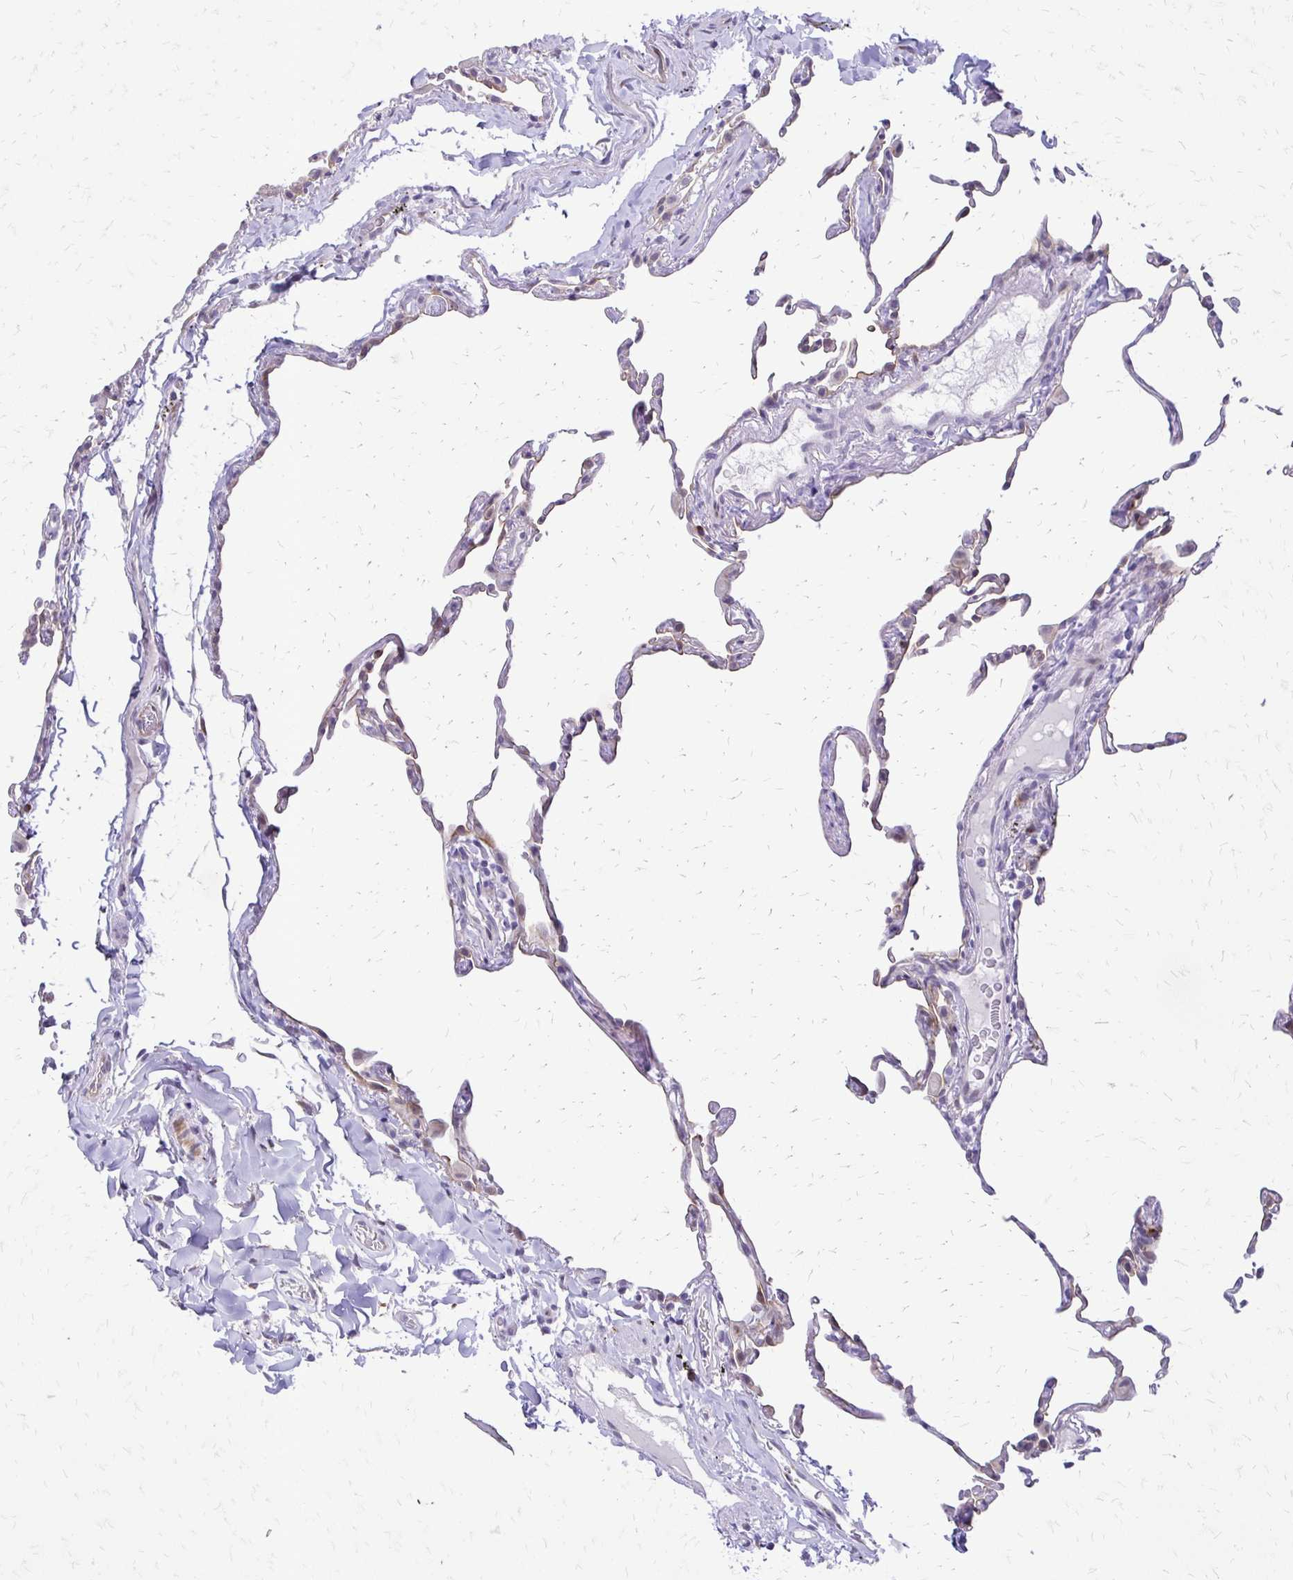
{"staining": {"intensity": "negative", "quantity": "none", "location": "none"}, "tissue": "lung", "cell_type": "Alveolar cells", "image_type": "normal", "snomed": [{"axis": "morphology", "description": "Normal tissue, NOS"}, {"axis": "topography", "description": "Lung"}], "caption": "IHC image of normal lung stained for a protein (brown), which reveals no positivity in alveolar cells.", "gene": "EPYC", "patient": {"sex": "female", "age": 57}}